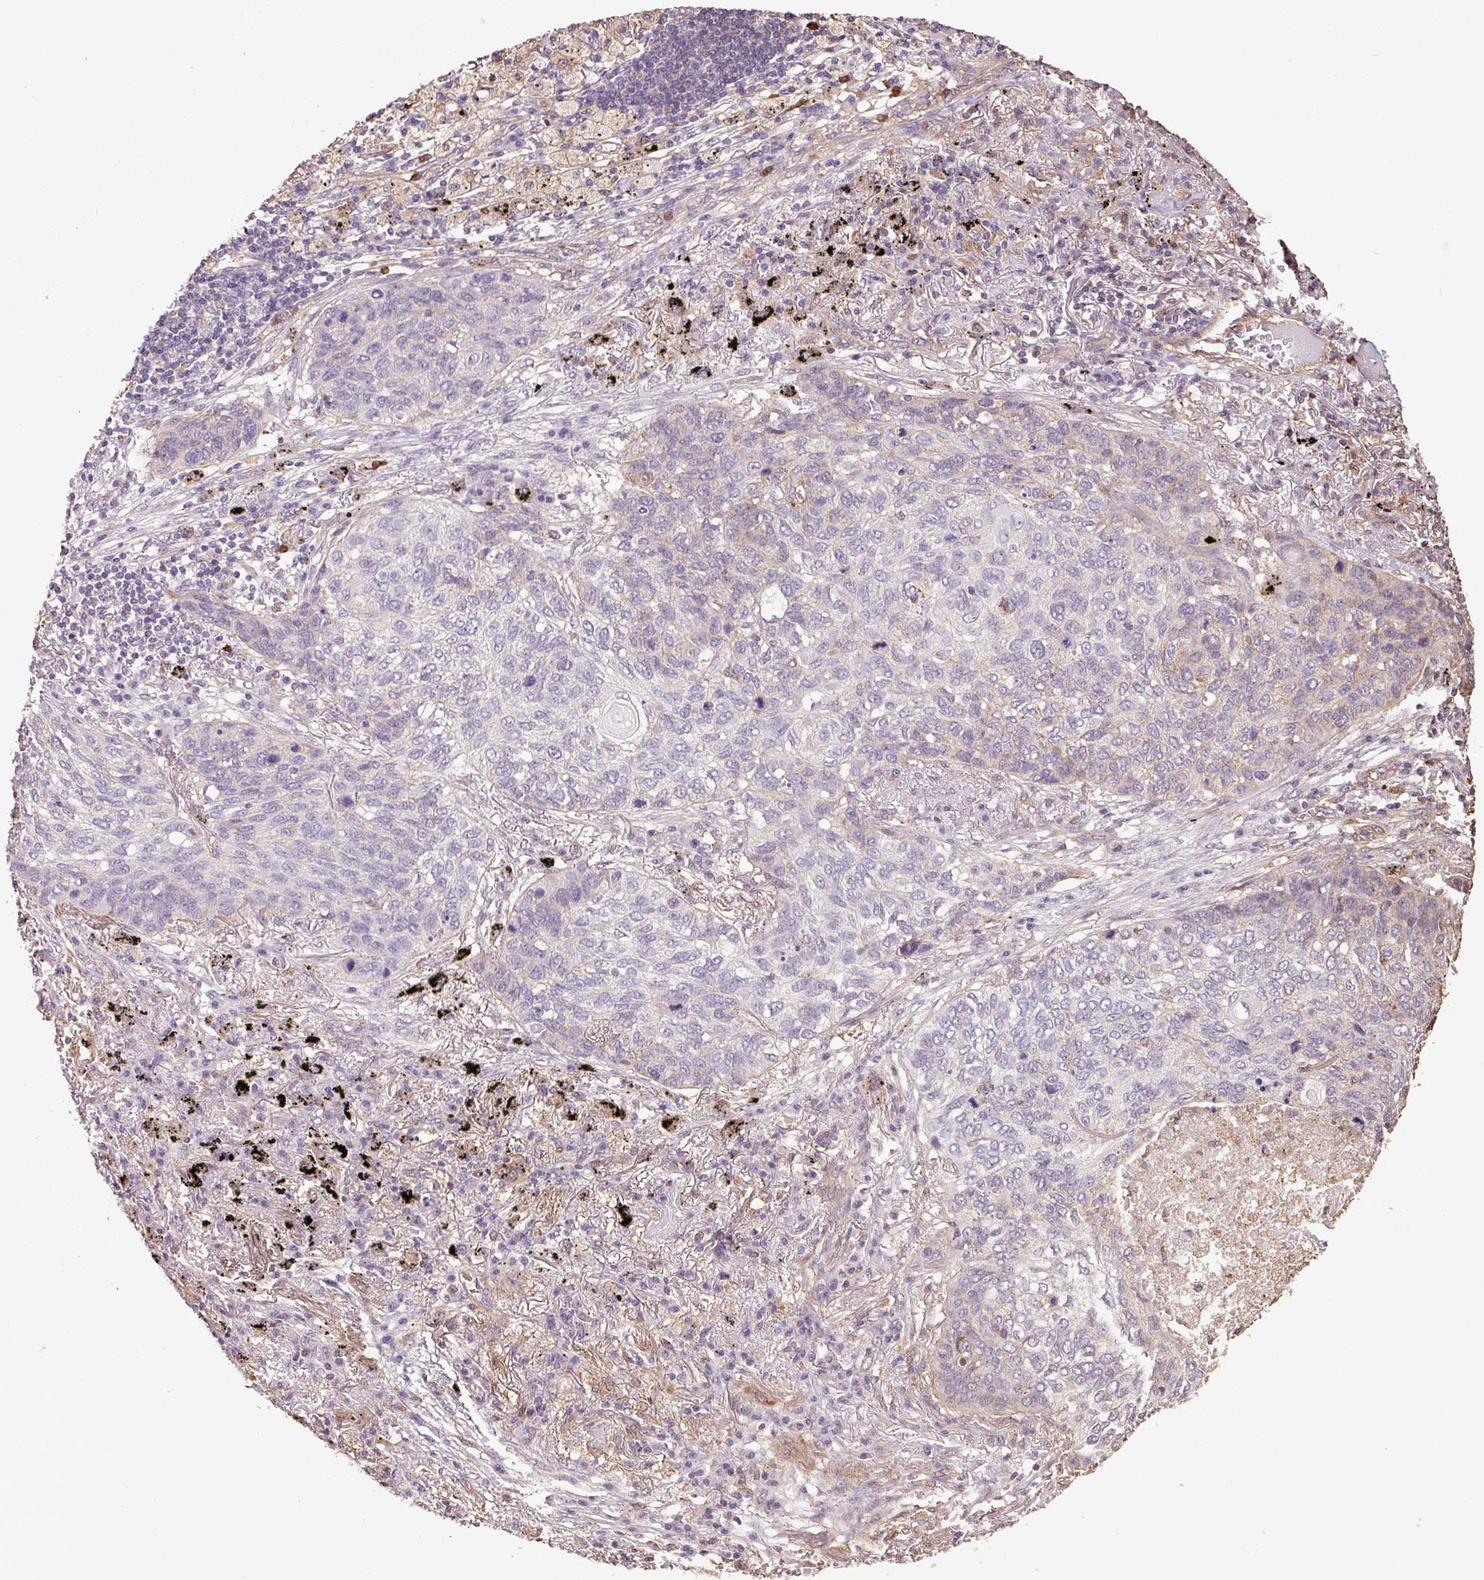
{"staining": {"intensity": "negative", "quantity": "none", "location": "none"}, "tissue": "lung cancer", "cell_type": "Tumor cells", "image_type": "cancer", "snomed": [{"axis": "morphology", "description": "Squamous cell carcinoma, NOS"}, {"axis": "topography", "description": "Lung"}], "caption": "Immunohistochemical staining of human lung cancer demonstrates no significant staining in tumor cells.", "gene": "CHST11", "patient": {"sex": "female", "age": 63}}